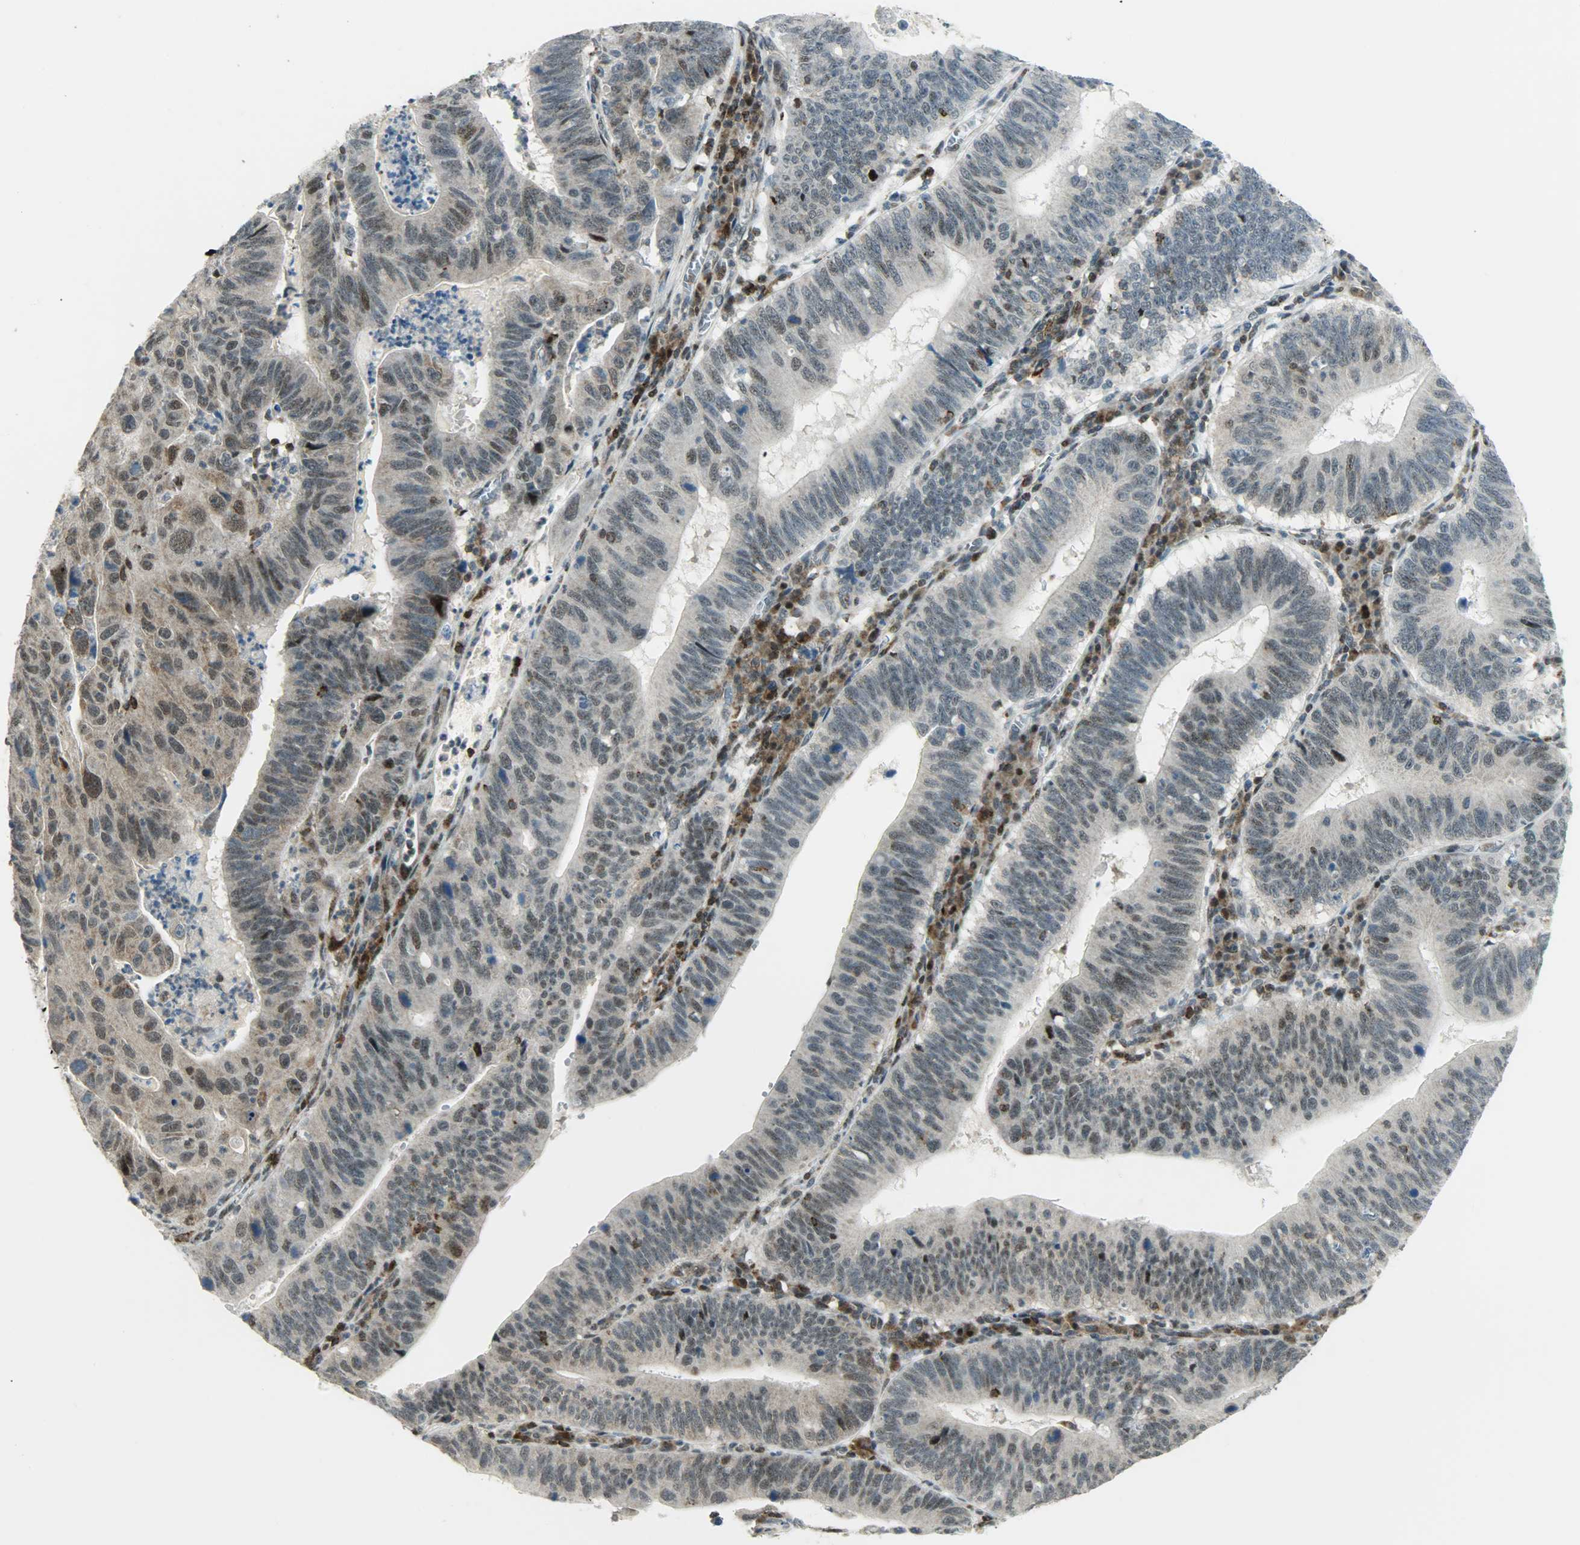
{"staining": {"intensity": "weak", "quantity": "25%-75%", "location": "cytoplasmic/membranous,nuclear"}, "tissue": "stomach cancer", "cell_type": "Tumor cells", "image_type": "cancer", "snomed": [{"axis": "morphology", "description": "Adenocarcinoma, NOS"}, {"axis": "topography", "description": "Stomach"}], "caption": "DAB (3,3'-diaminobenzidine) immunohistochemical staining of human stomach adenocarcinoma displays weak cytoplasmic/membranous and nuclear protein expression in about 25%-75% of tumor cells. (IHC, brightfield microscopy, high magnification).", "gene": "IL15", "patient": {"sex": "male", "age": 59}}